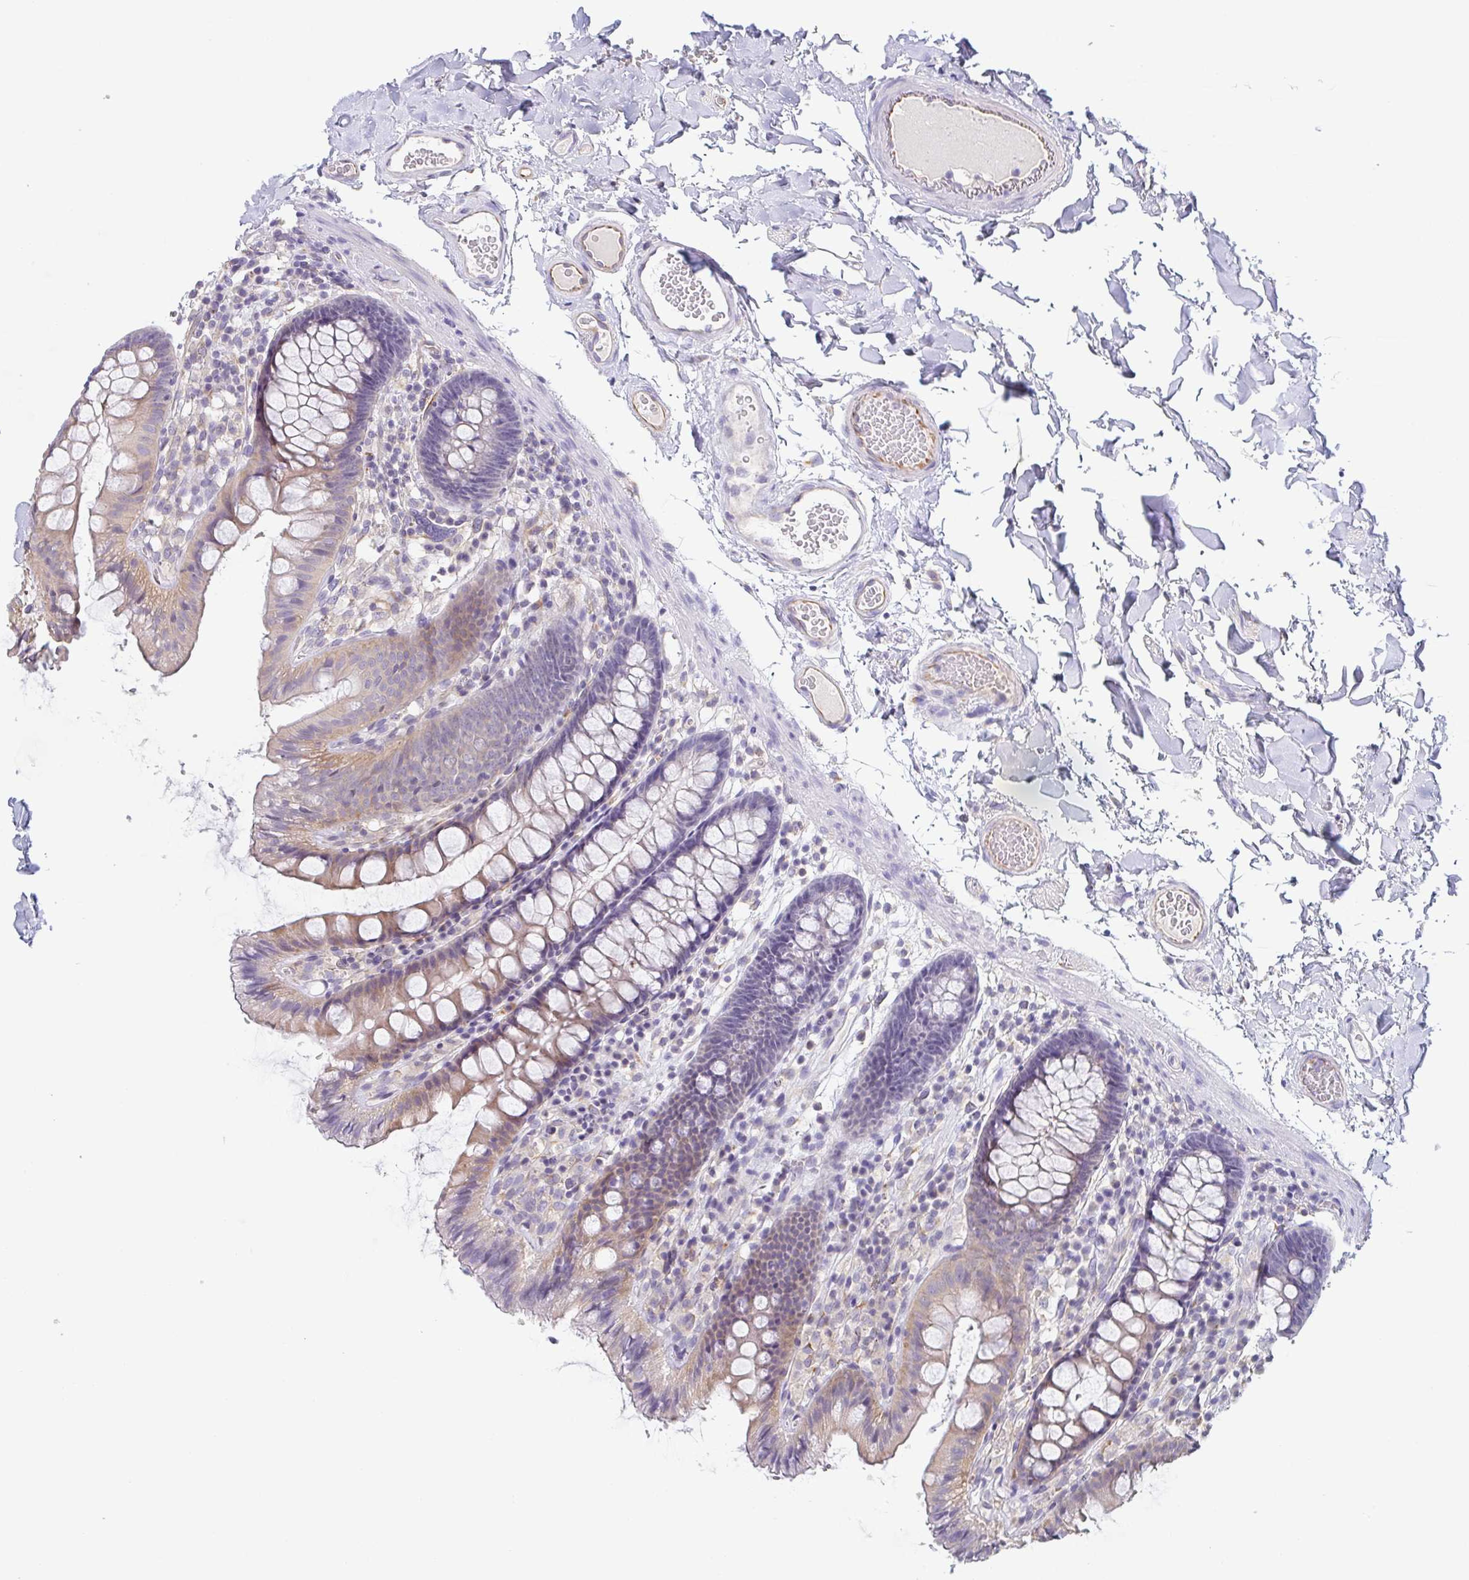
{"staining": {"intensity": "moderate", "quantity": "25%-75%", "location": "cytoplasmic/membranous"}, "tissue": "colon", "cell_type": "Endothelial cells", "image_type": "normal", "snomed": [{"axis": "morphology", "description": "Normal tissue, NOS"}, {"axis": "topography", "description": "Colon"}], "caption": "Endothelial cells show medium levels of moderate cytoplasmic/membranous staining in approximately 25%-75% of cells in benign colon. (IHC, brightfield microscopy, high magnification).", "gene": "COL17A1", "patient": {"sex": "male", "age": 84}}